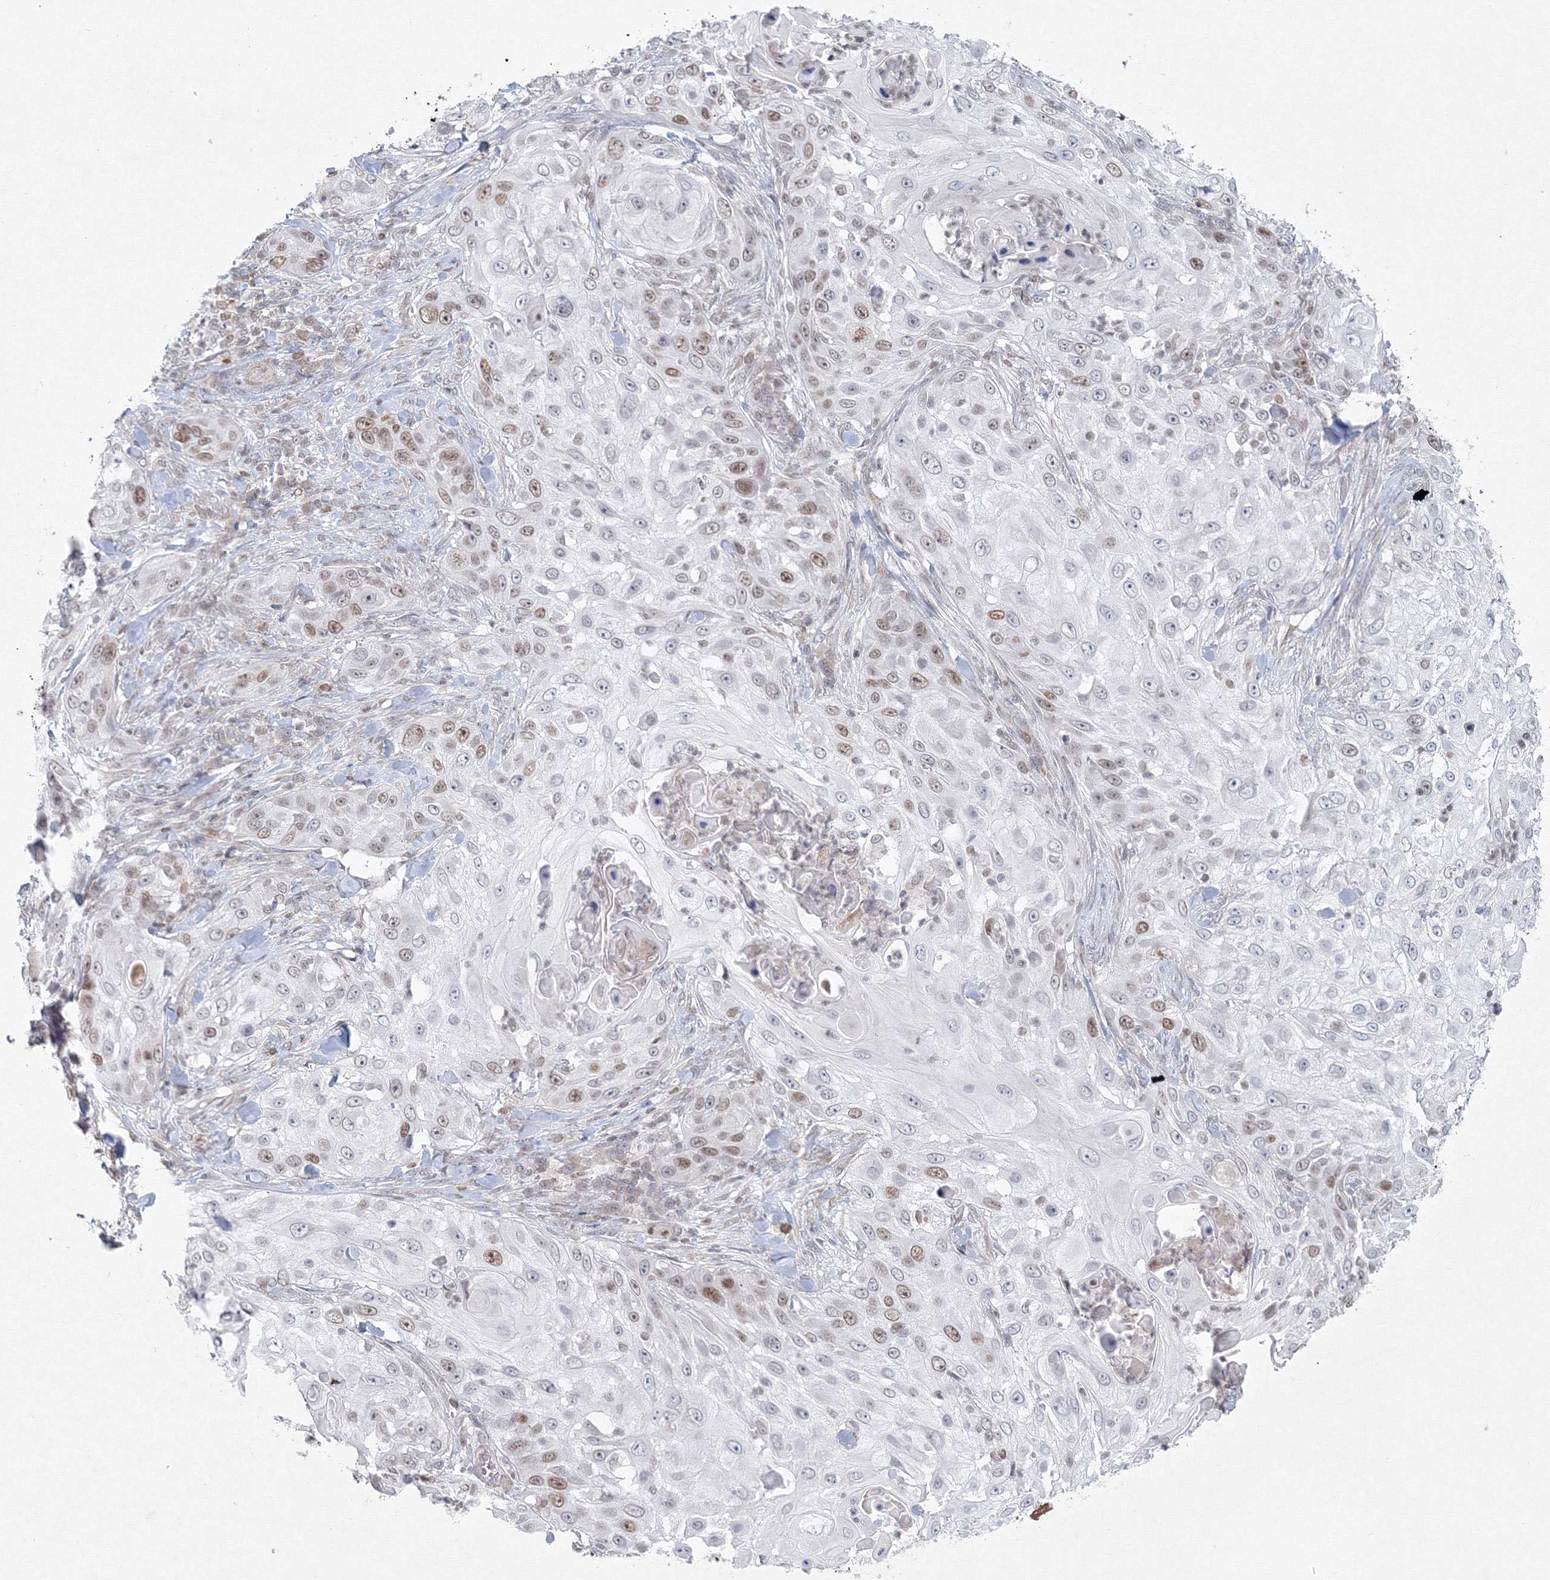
{"staining": {"intensity": "weak", "quantity": "<25%", "location": "nuclear"}, "tissue": "skin cancer", "cell_type": "Tumor cells", "image_type": "cancer", "snomed": [{"axis": "morphology", "description": "Squamous cell carcinoma, NOS"}, {"axis": "topography", "description": "Skin"}], "caption": "Immunohistochemical staining of human skin cancer shows no significant positivity in tumor cells.", "gene": "KIF4A", "patient": {"sex": "female", "age": 44}}